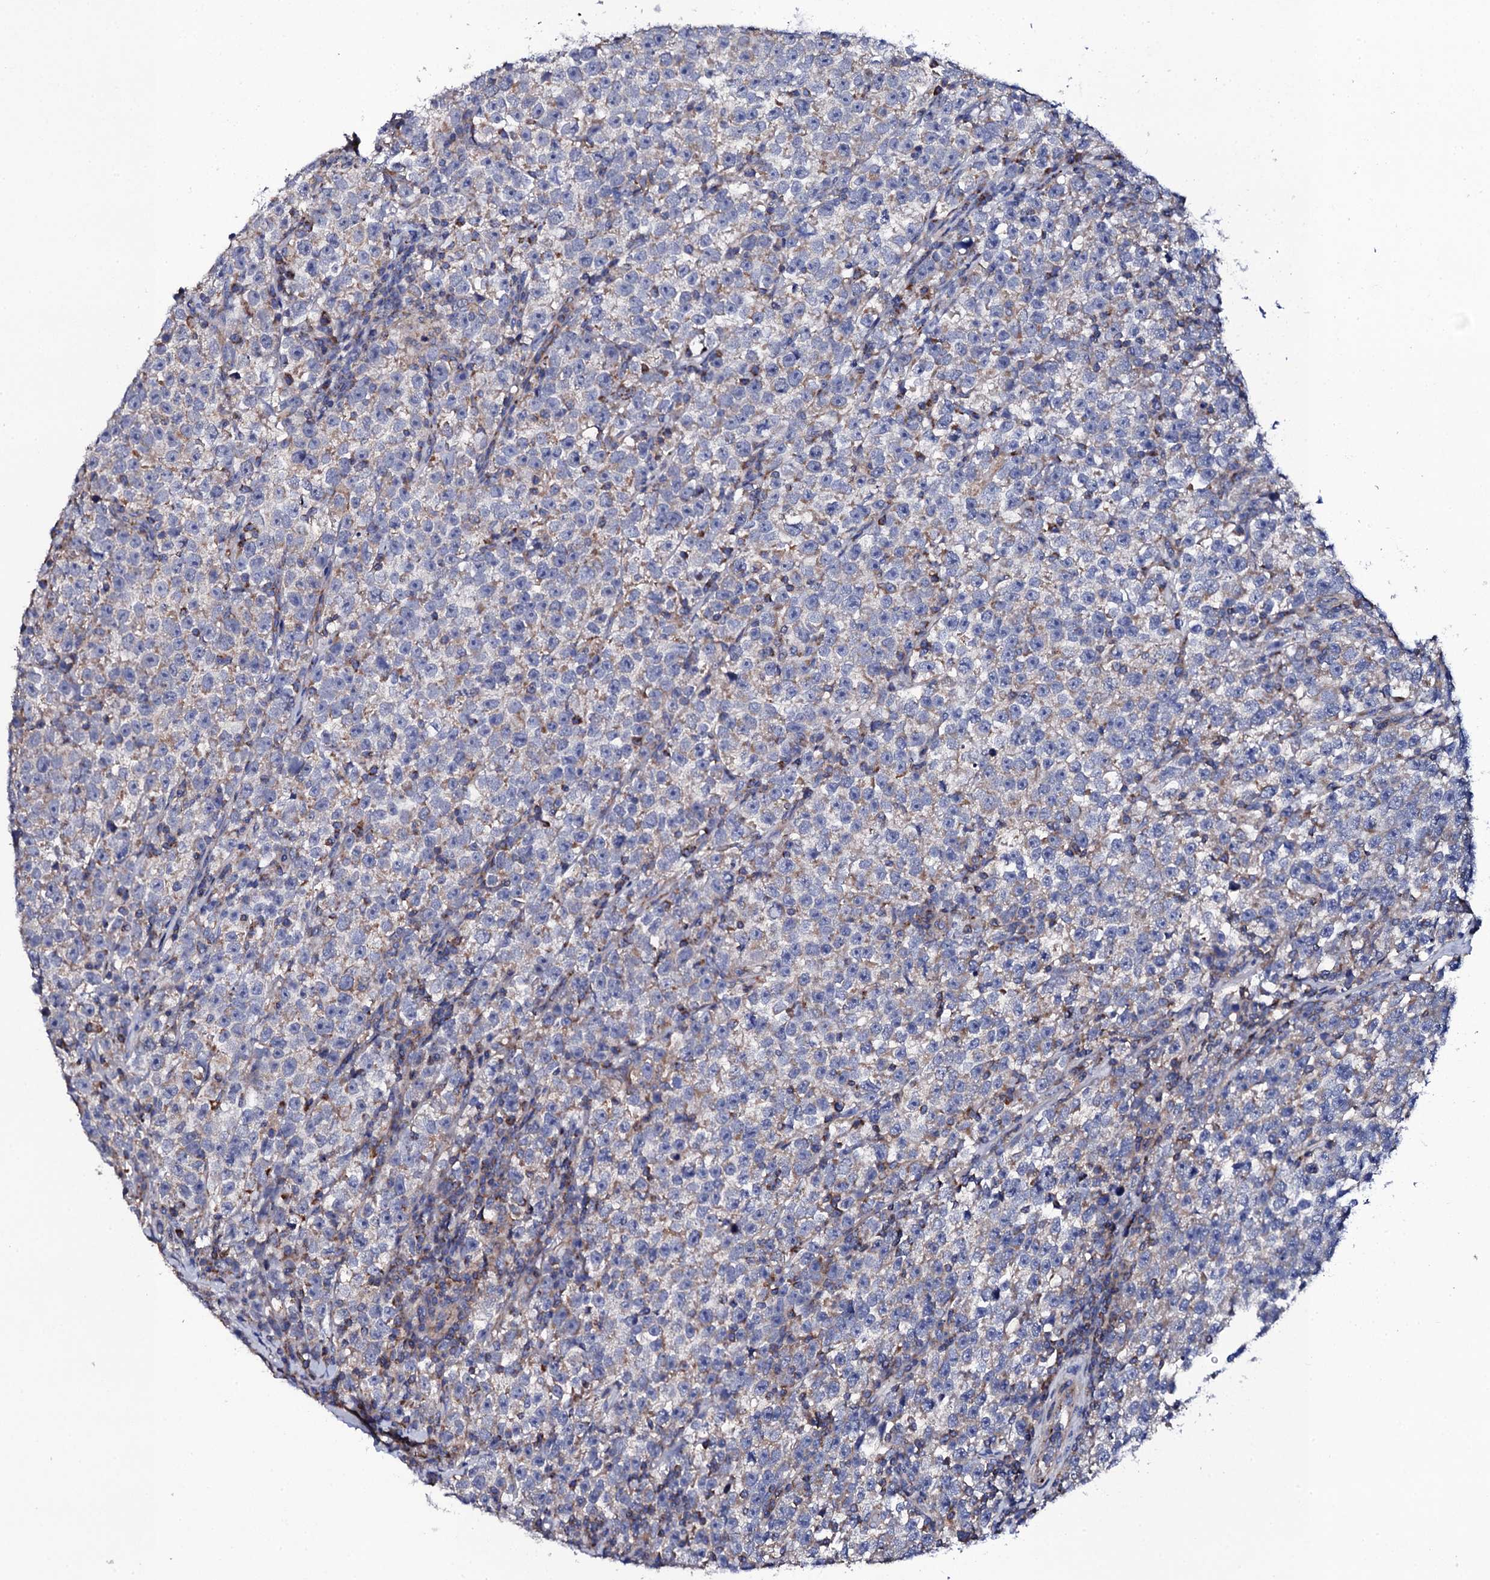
{"staining": {"intensity": "weak", "quantity": "<25%", "location": "cytoplasmic/membranous"}, "tissue": "testis cancer", "cell_type": "Tumor cells", "image_type": "cancer", "snomed": [{"axis": "morphology", "description": "Normal tissue, NOS"}, {"axis": "morphology", "description": "Seminoma, NOS"}, {"axis": "topography", "description": "Testis"}], "caption": "Tumor cells are negative for brown protein staining in testis cancer.", "gene": "TCAF2", "patient": {"sex": "male", "age": 43}}